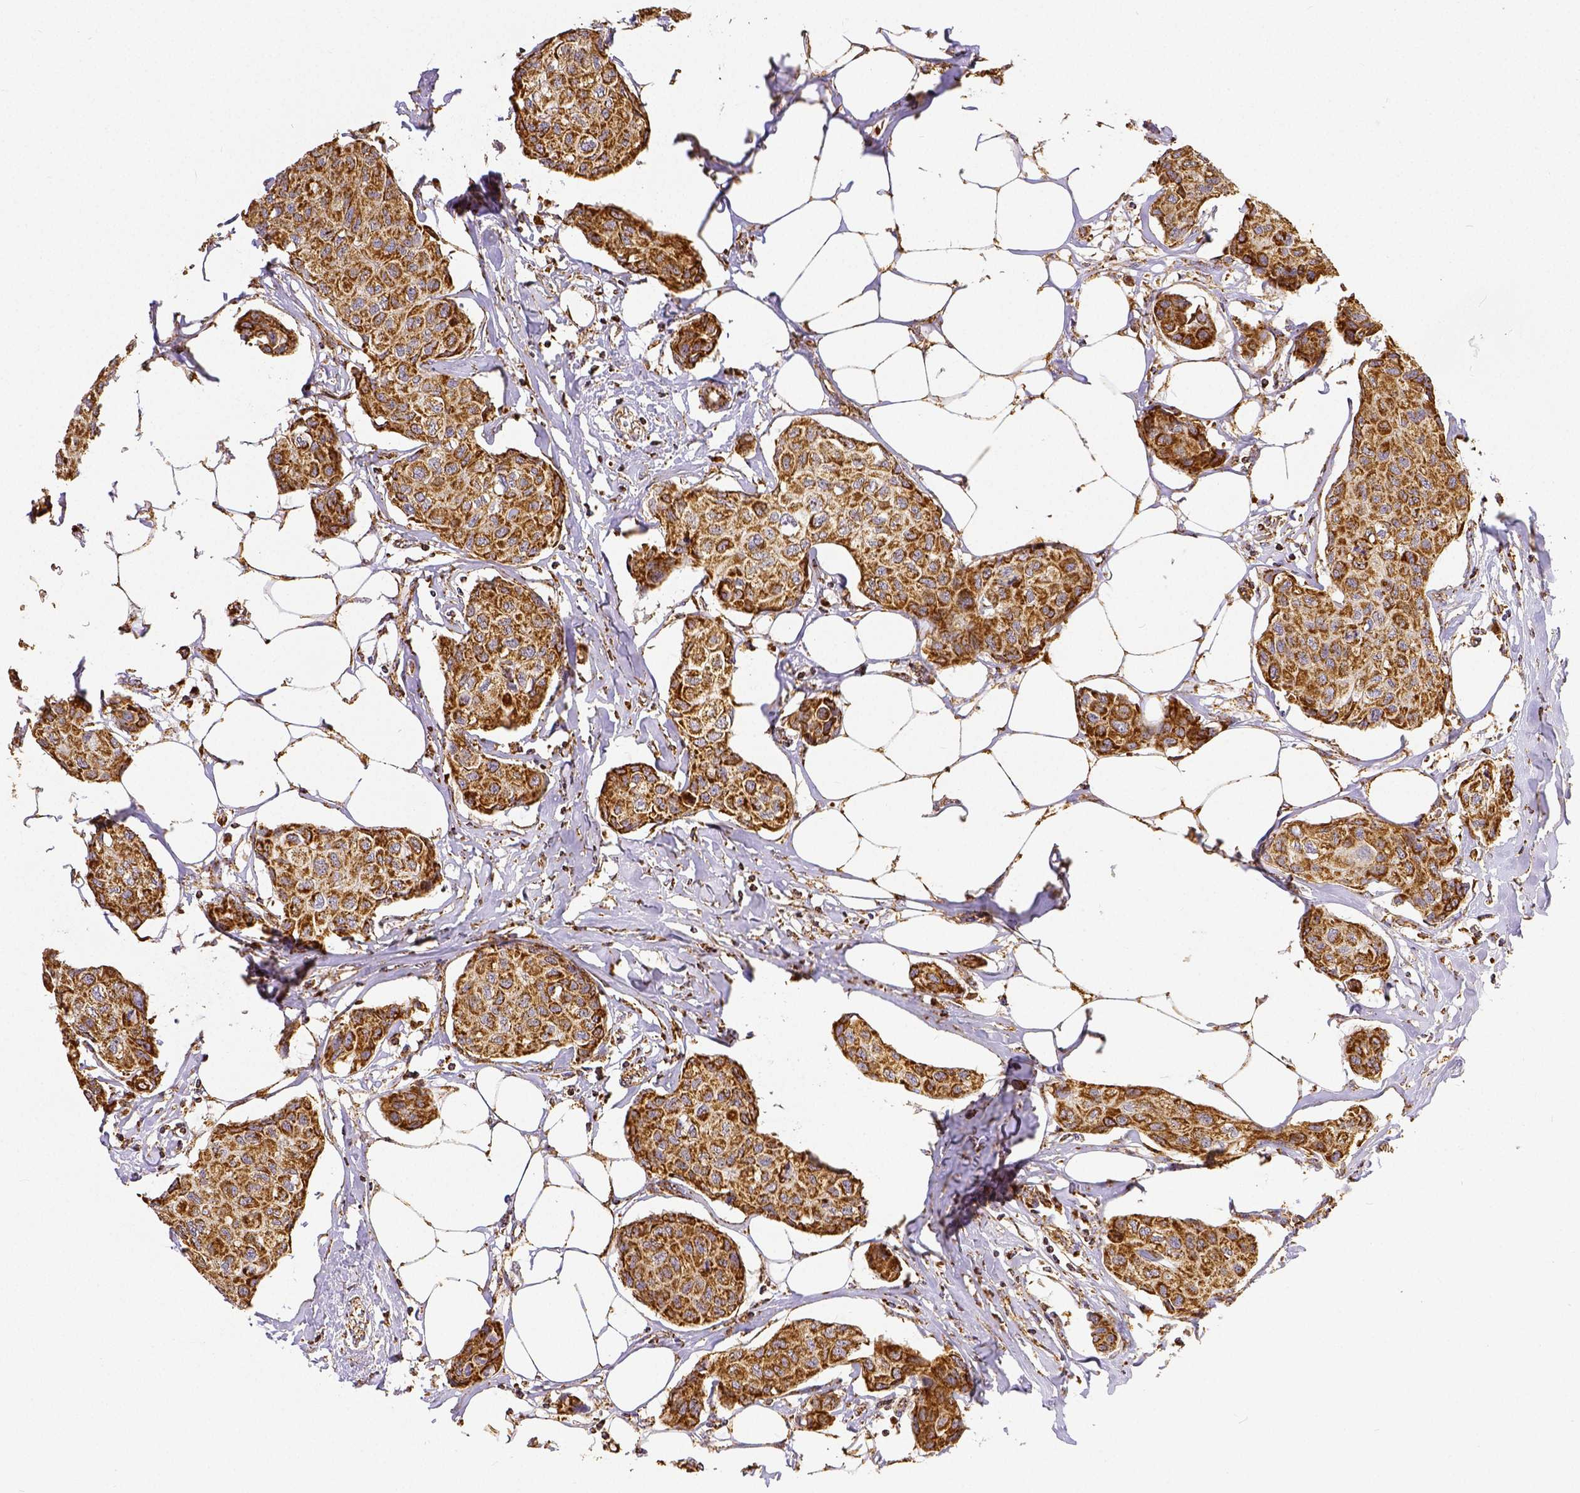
{"staining": {"intensity": "moderate", "quantity": ">75%", "location": "cytoplasmic/membranous"}, "tissue": "breast cancer", "cell_type": "Tumor cells", "image_type": "cancer", "snomed": [{"axis": "morphology", "description": "Duct carcinoma"}, {"axis": "topography", "description": "Breast"}], "caption": "Infiltrating ductal carcinoma (breast) tissue shows moderate cytoplasmic/membranous expression in approximately >75% of tumor cells, visualized by immunohistochemistry. (DAB (3,3'-diaminobenzidine) IHC with brightfield microscopy, high magnification).", "gene": "SDHB", "patient": {"sex": "female", "age": 80}}